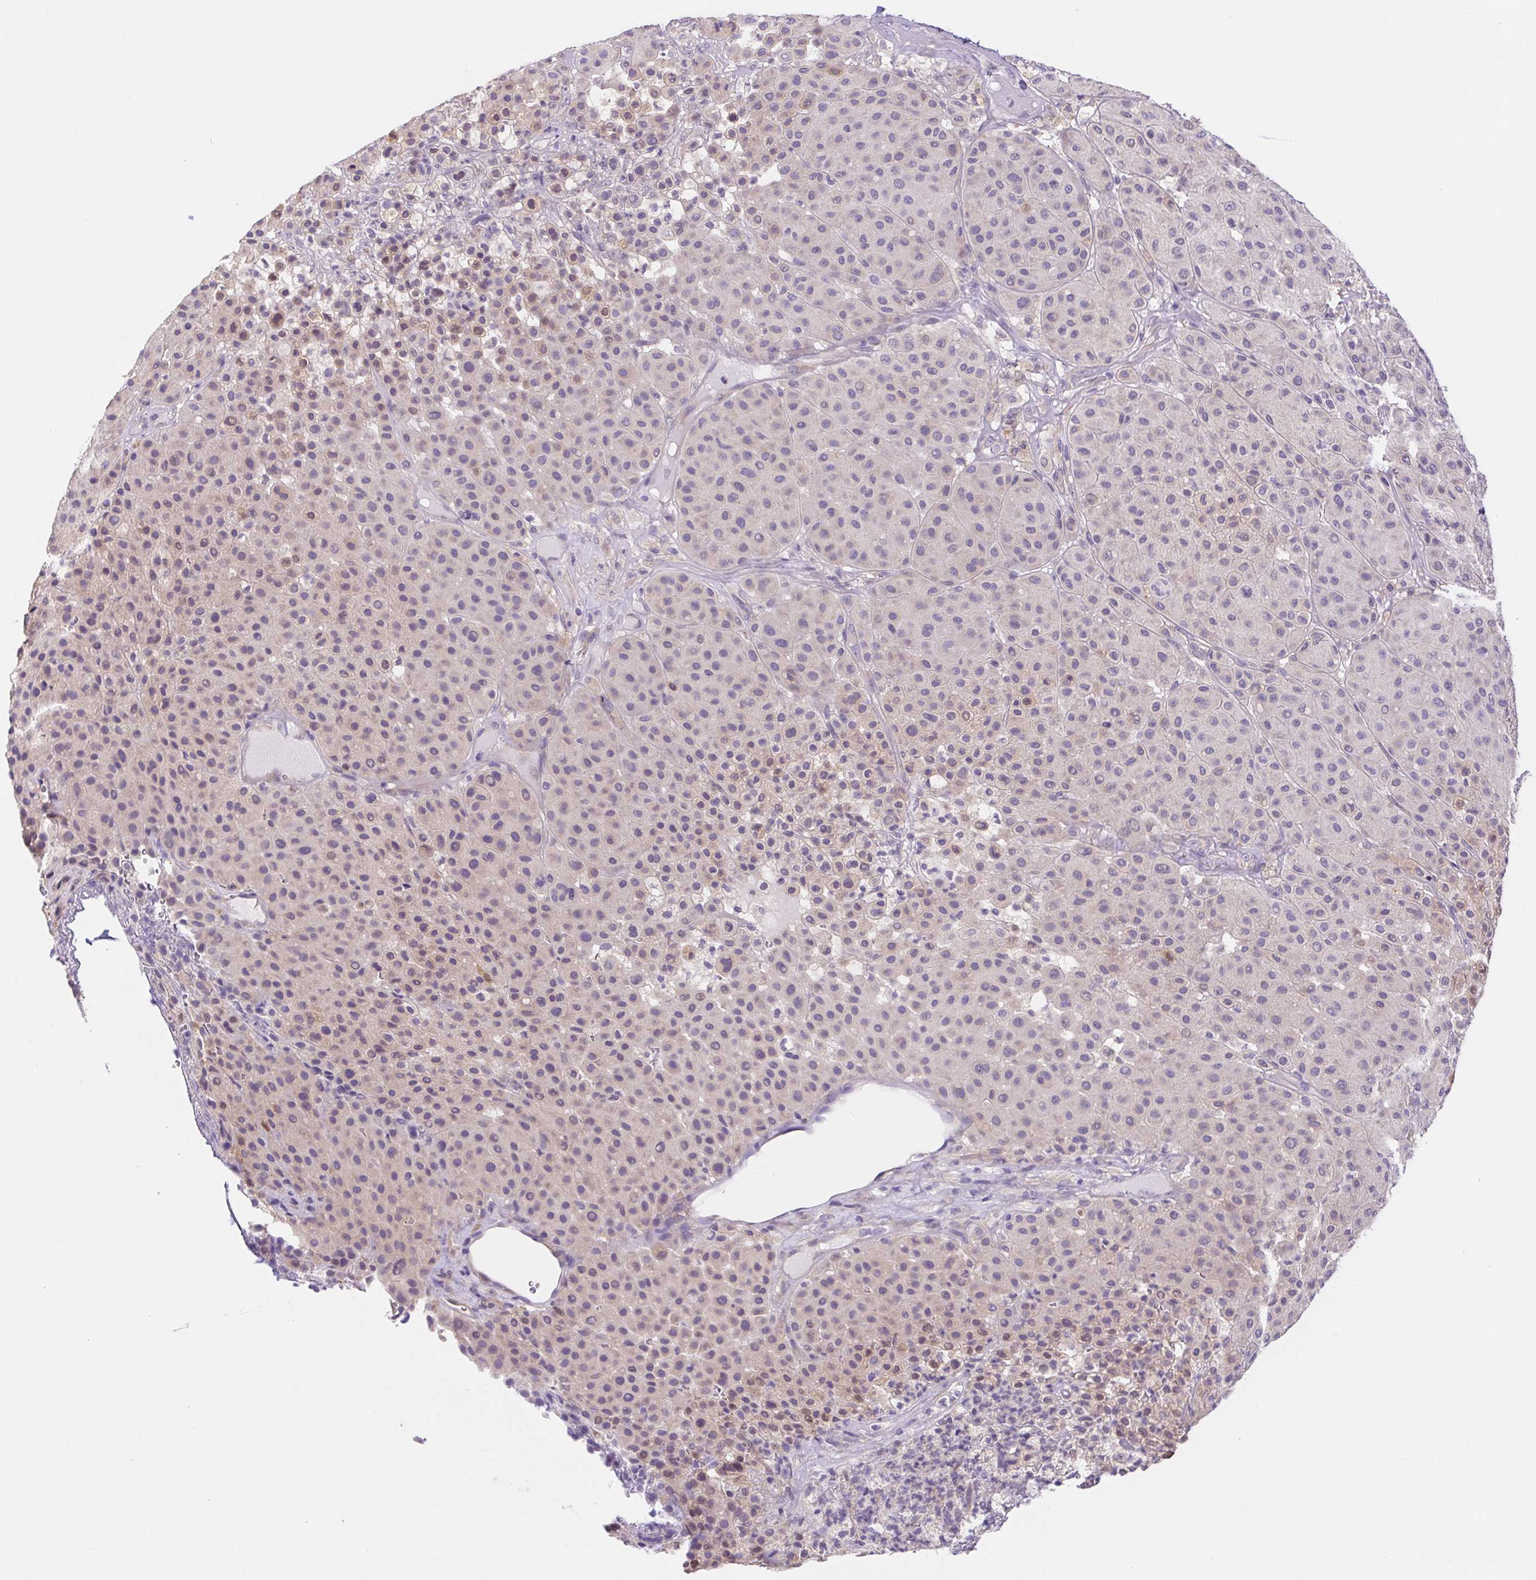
{"staining": {"intensity": "weak", "quantity": "<25%", "location": "cytoplasmic/membranous"}, "tissue": "melanoma", "cell_type": "Tumor cells", "image_type": "cancer", "snomed": [{"axis": "morphology", "description": "Malignant melanoma, Metastatic site"}, {"axis": "topography", "description": "Smooth muscle"}], "caption": "This is an IHC histopathology image of human malignant melanoma (metastatic site). There is no positivity in tumor cells.", "gene": "DYNC2LI1", "patient": {"sex": "male", "age": 41}}